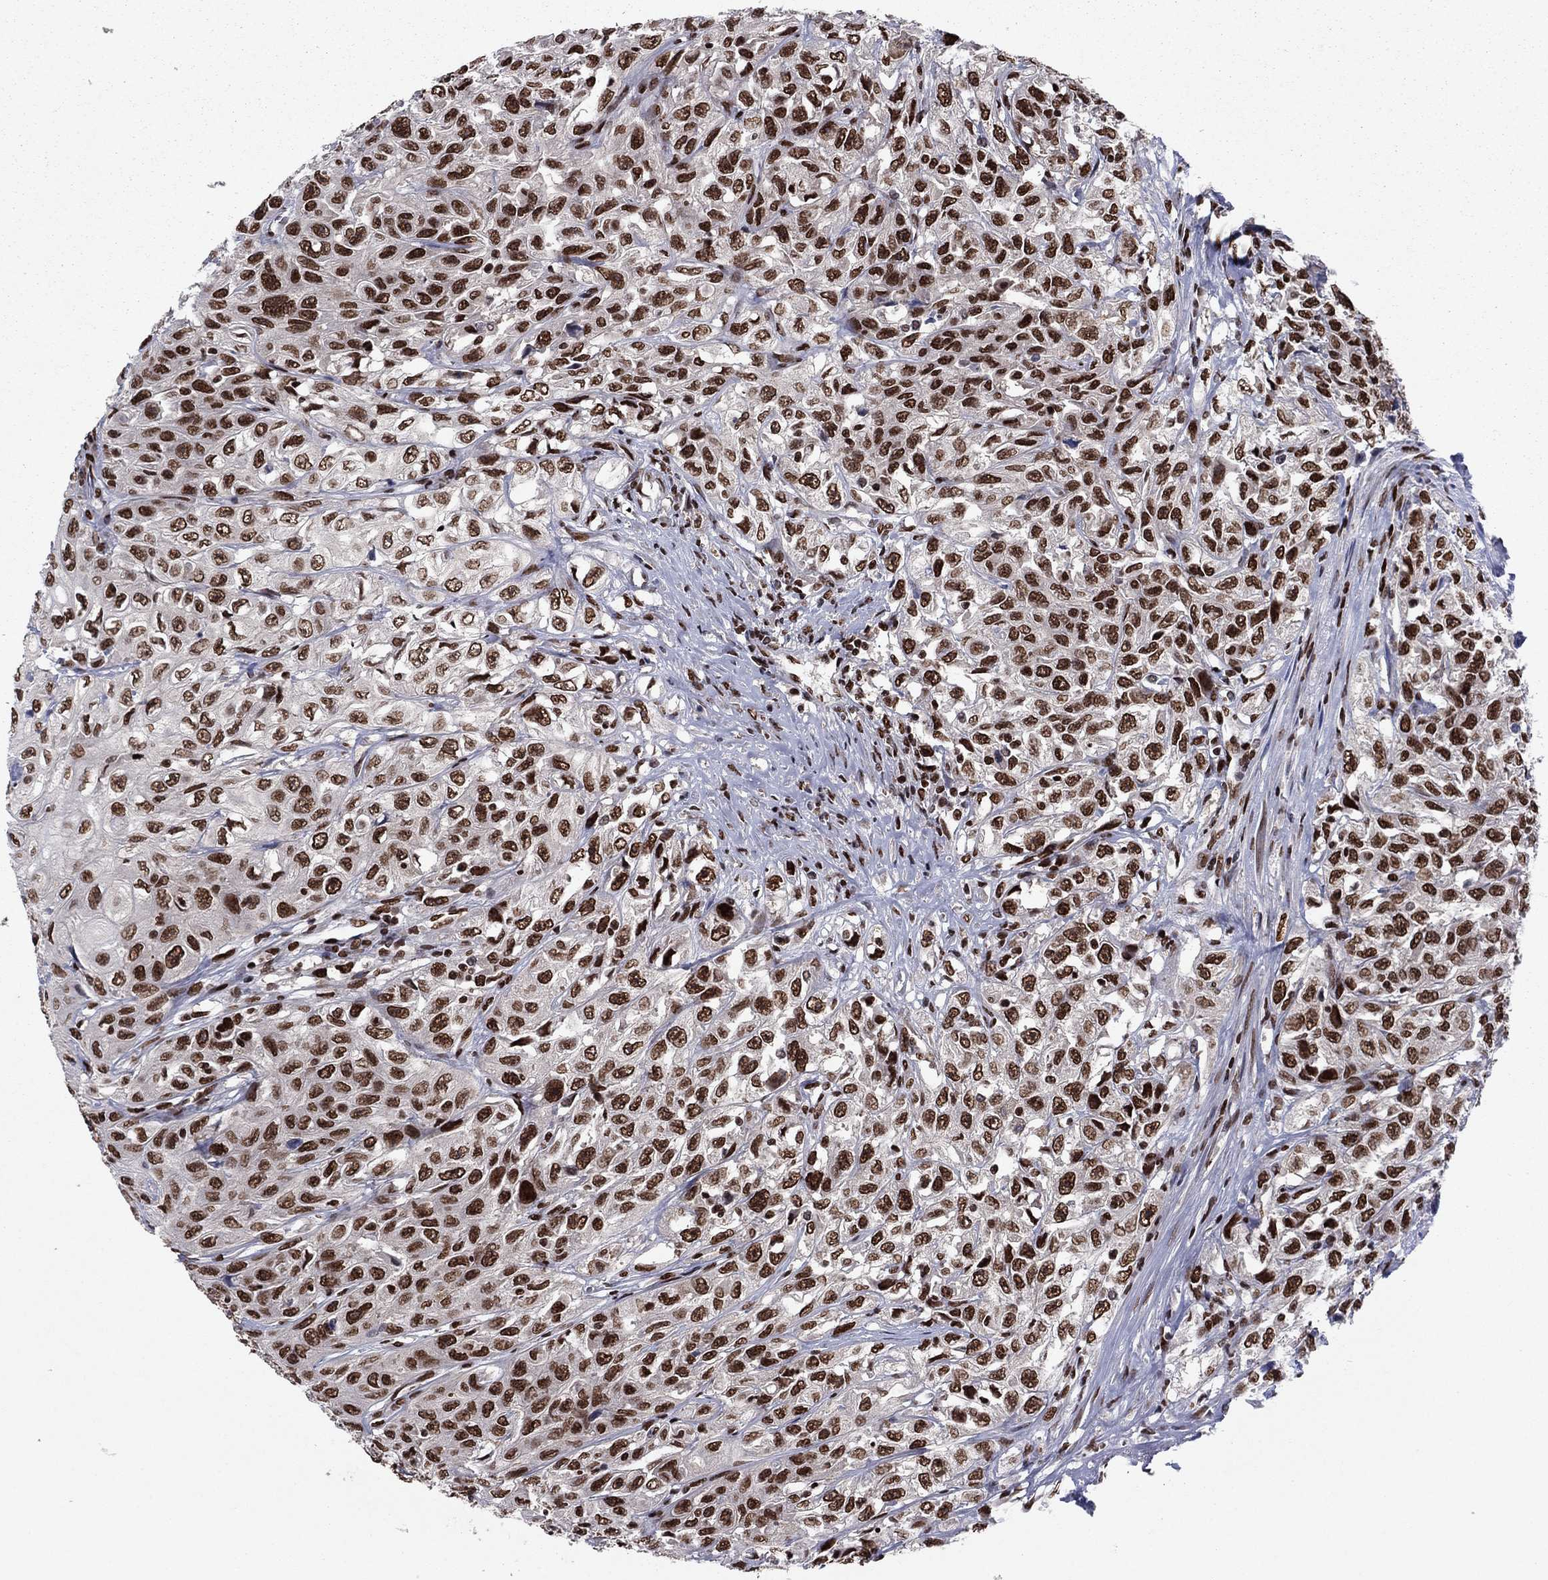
{"staining": {"intensity": "strong", "quantity": ">75%", "location": "nuclear"}, "tissue": "urothelial cancer", "cell_type": "Tumor cells", "image_type": "cancer", "snomed": [{"axis": "morphology", "description": "Urothelial carcinoma, High grade"}, {"axis": "topography", "description": "Urinary bladder"}], "caption": "A high-resolution image shows immunohistochemistry (IHC) staining of urothelial carcinoma (high-grade), which demonstrates strong nuclear staining in approximately >75% of tumor cells.", "gene": "USP54", "patient": {"sex": "female", "age": 56}}